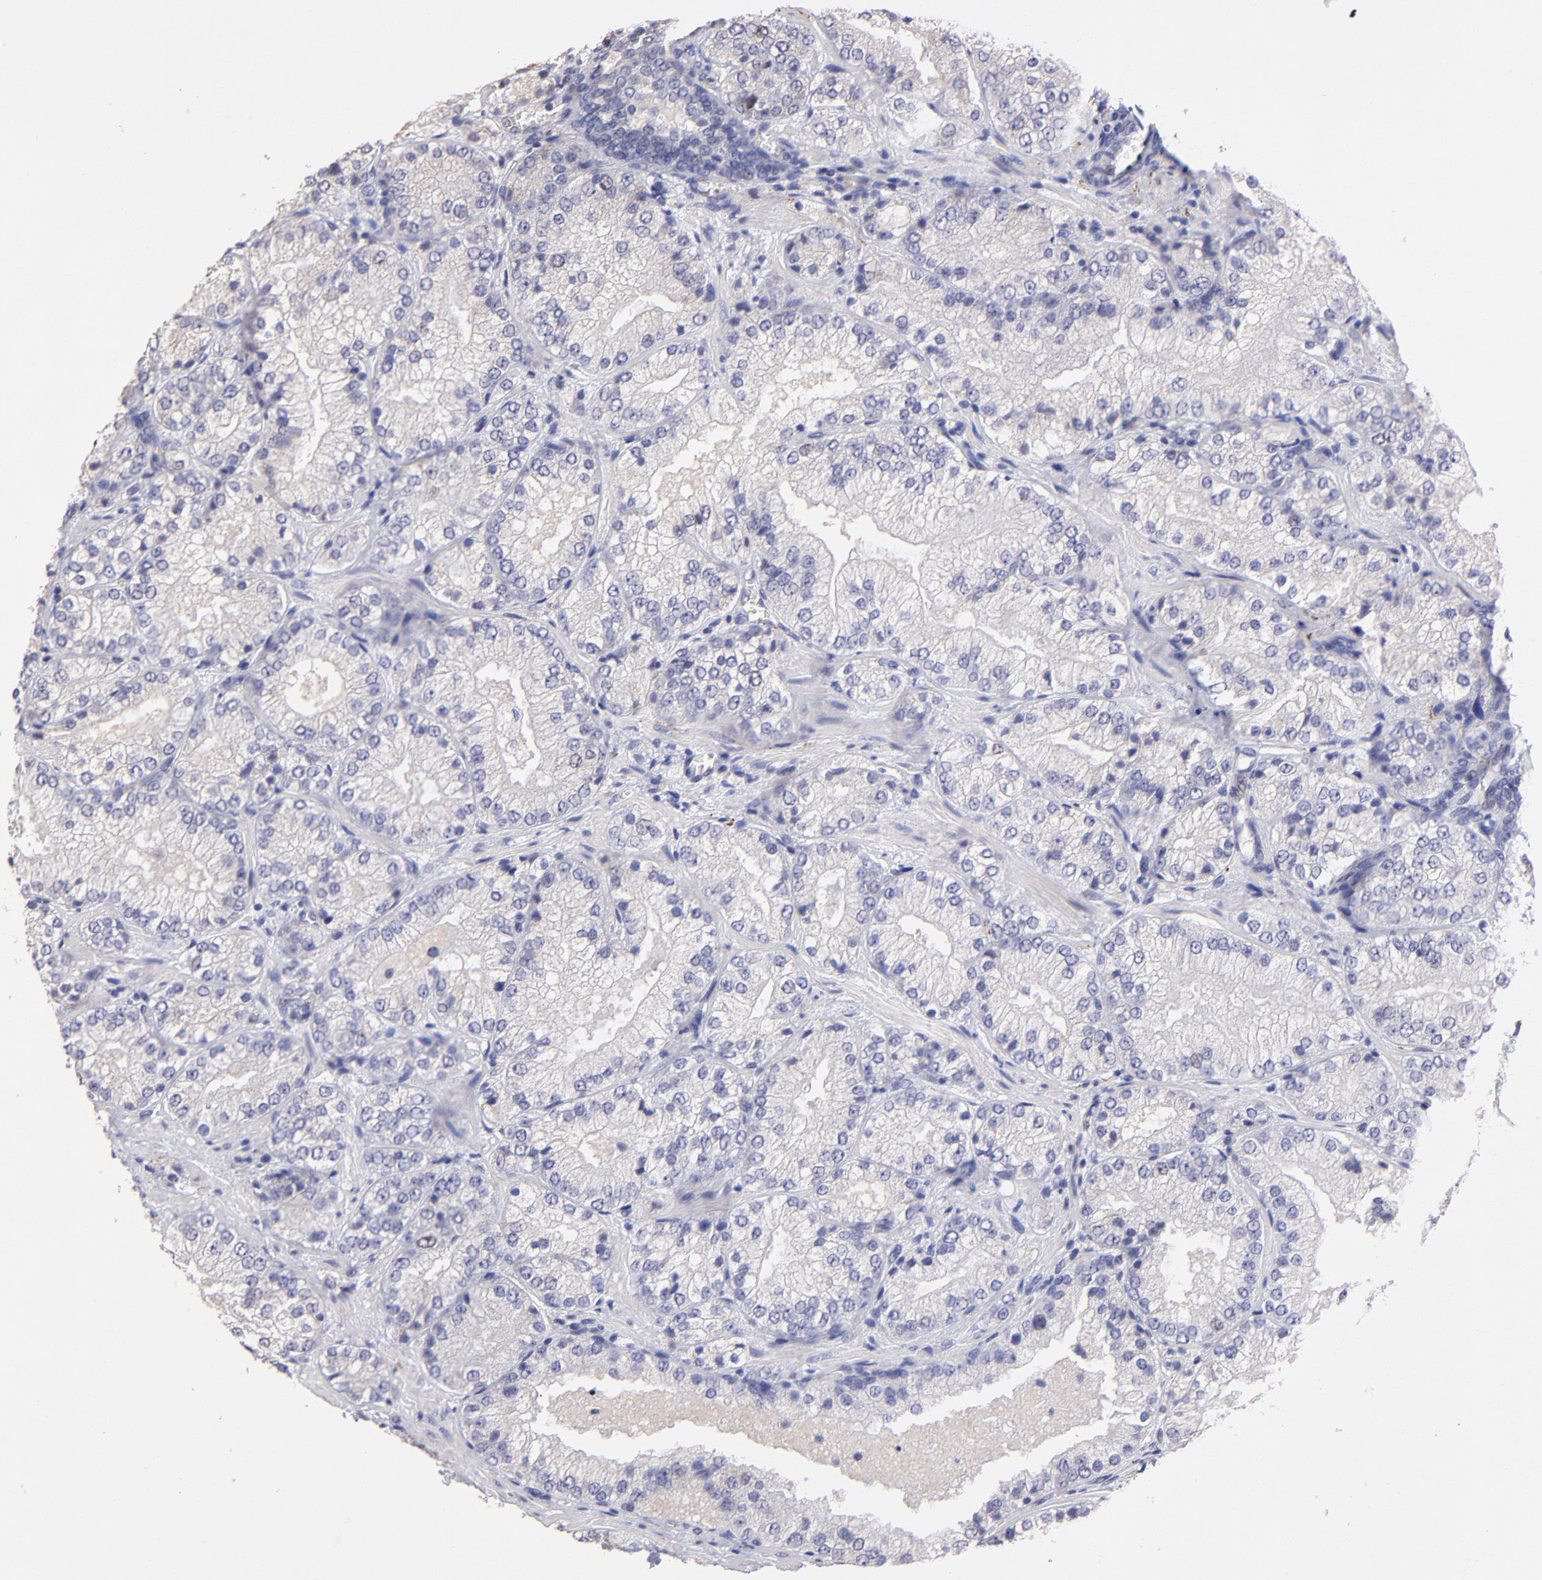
{"staining": {"intensity": "negative", "quantity": "none", "location": "none"}, "tissue": "prostate cancer", "cell_type": "Tumor cells", "image_type": "cancer", "snomed": [{"axis": "morphology", "description": "Adenocarcinoma, Low grade"}, {"axis": "topography", "description": "Prostate"}], "caption": "Tumor cells are negative for protein expression in human prostate cancer. (DAB (3,3'-diaminobenzidine) immunohistochemistry visualized using brightfield microscopy, high magnification).", "gene": "DNMT1", "patient": {"sex": "male", "age": 60}}